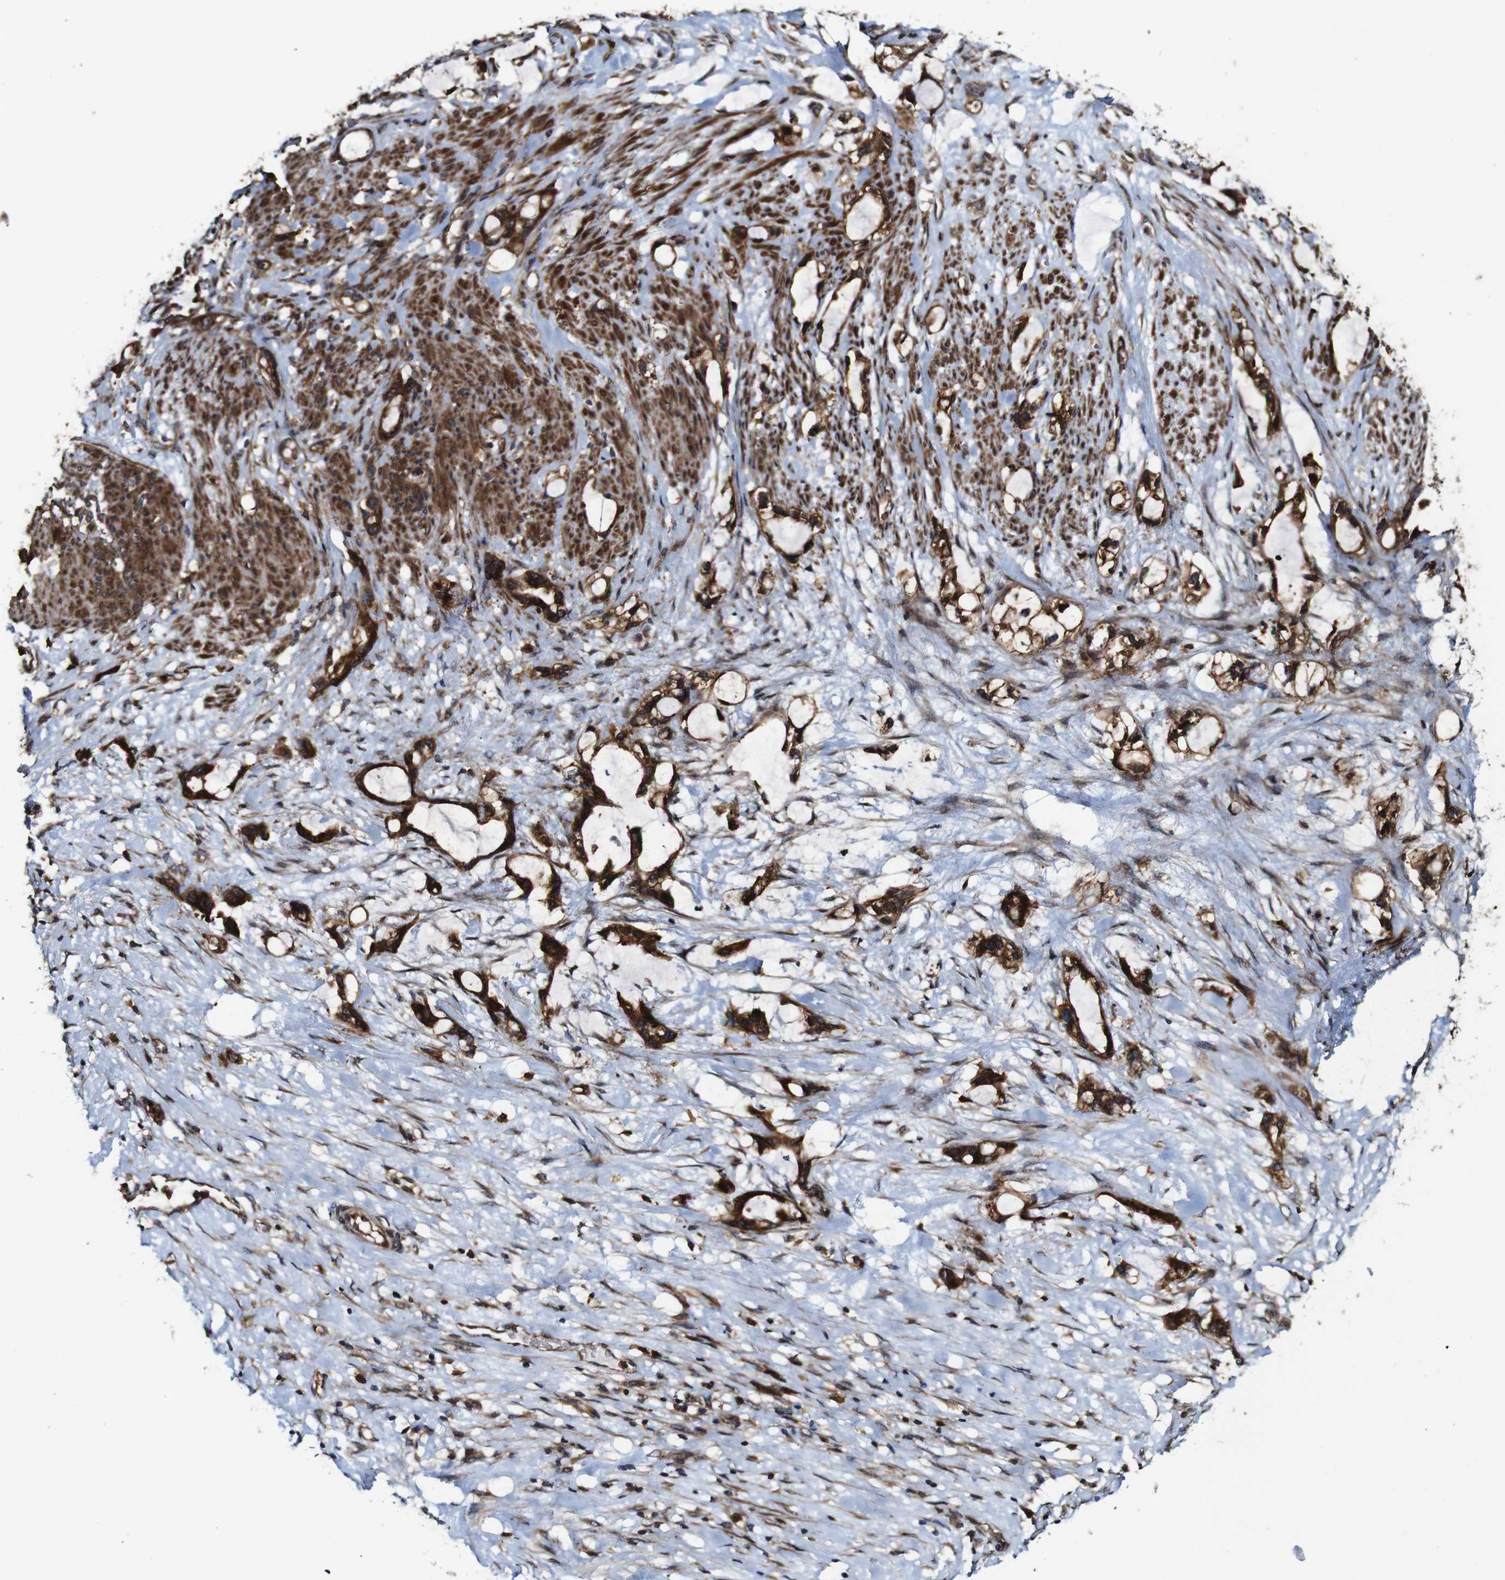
{"staining": {"intensity": "strong", "quantity": ">75%", "location": "cytoplasmic/membranous"}, "tissue": "liver cancer", "cell_type": "Tumor cells", "image_type": "cancer", "snomed": [{"axis": "morphology", "description": "Cholangiocarcinoma"}, {"axis": "topography", "description": "Liver"}], "caption": "Liver cancer was stained to show a protein in brown. There is high levels of strong cytoplasmic/membranous staining in approximately >75% of tumor cells.", "gene": "TNIK", "patient": {"sex": "female", "age": 65}}